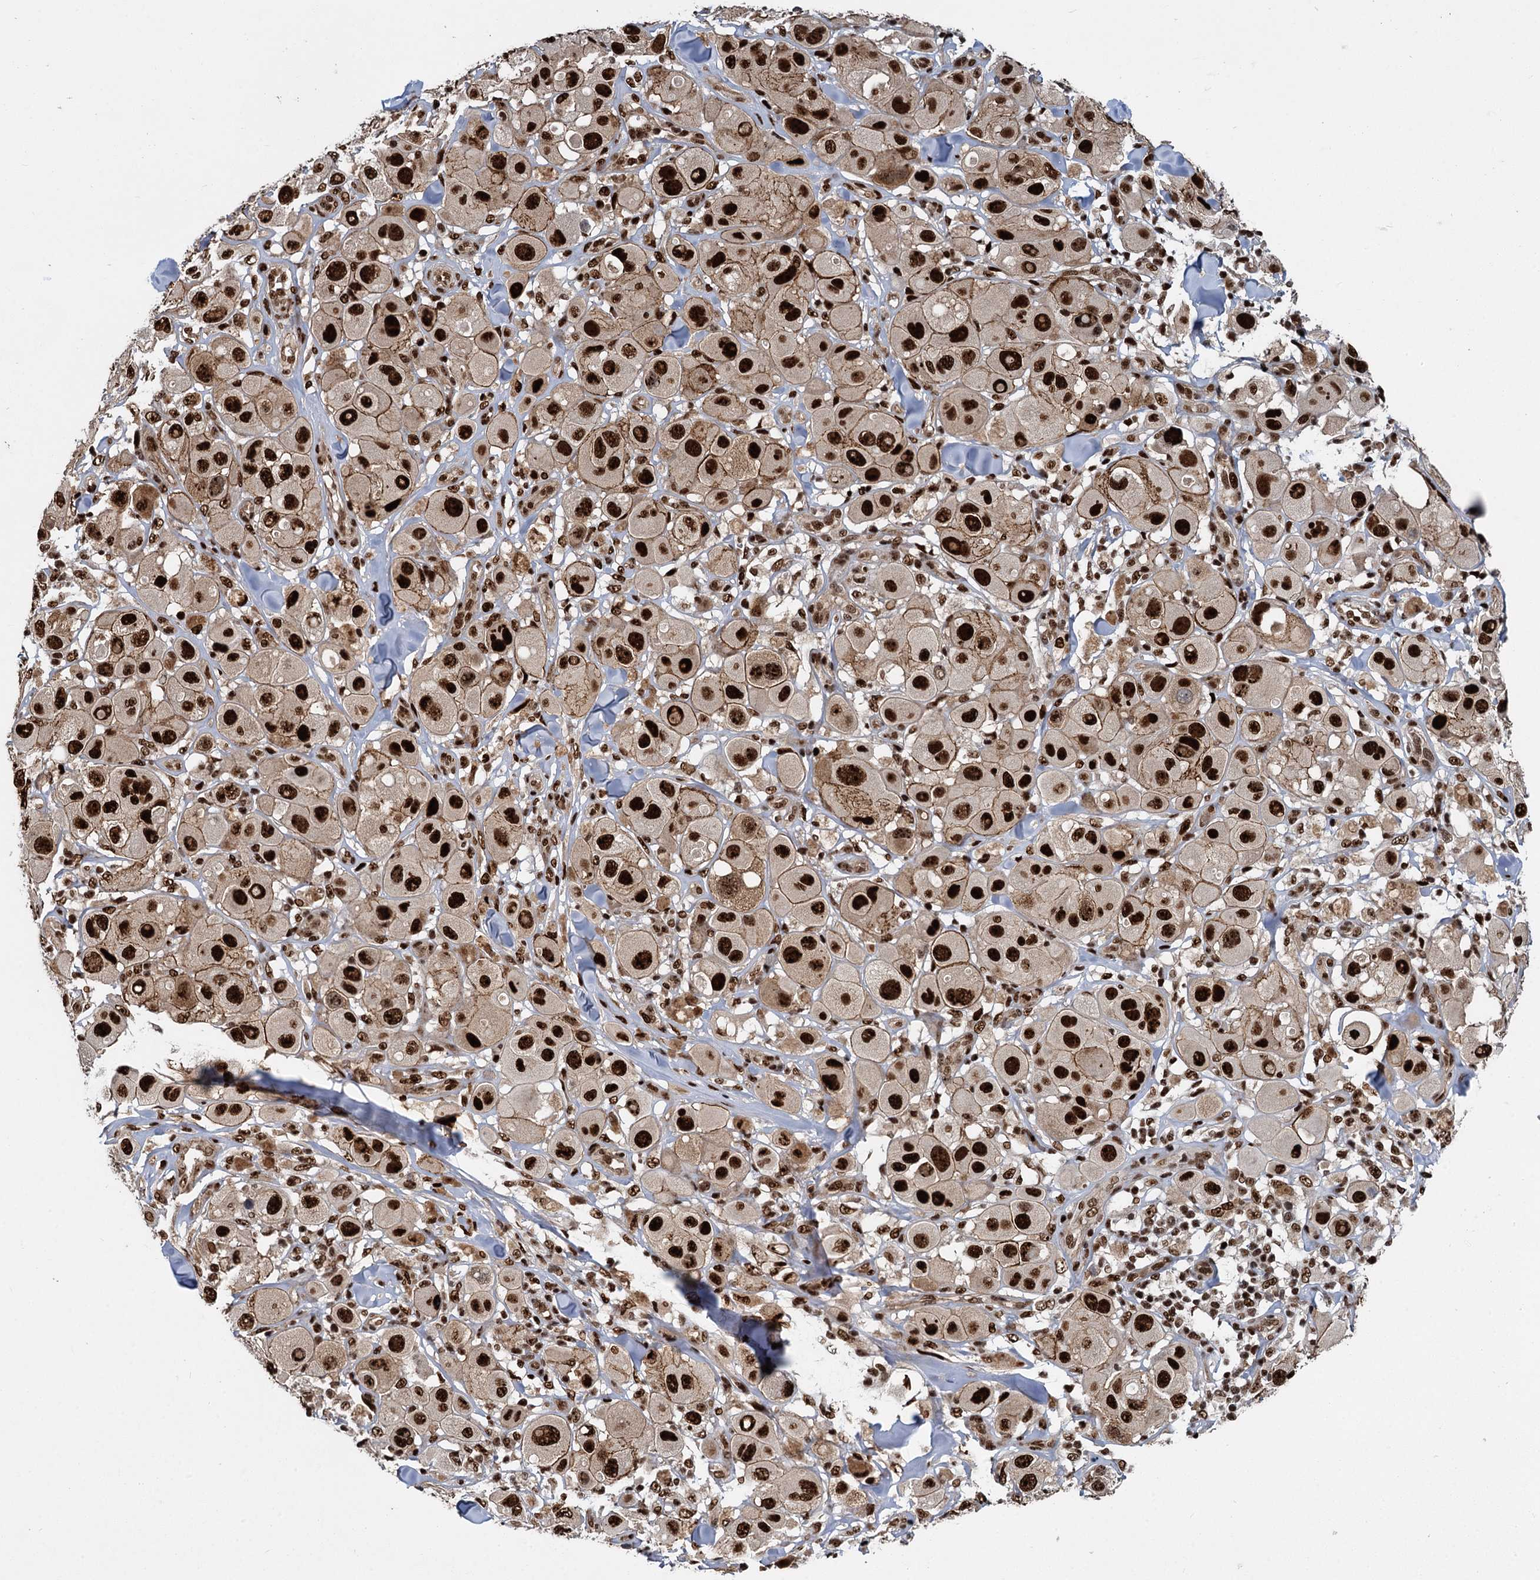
{"staining": {"intensity": "strong", "quantity": ">75%", "location": "nuclear"}, "tissue": "melanoma", "cell_type": "Tumor cells", "image_type": "cancer", "snomed": [{"axis": "morphology", "description": "Malignant melanoma, Metastatic site"}, {"axis": "topography", "description": "Skin"}], "caption": "This micrograph shows immunohistochemistry staining of human melanoma, with high strong nuclear staining in approximately >75% of tumor cells.", "gene": "ANKRD49", "patient": {"sex": "male", "age": 41}}